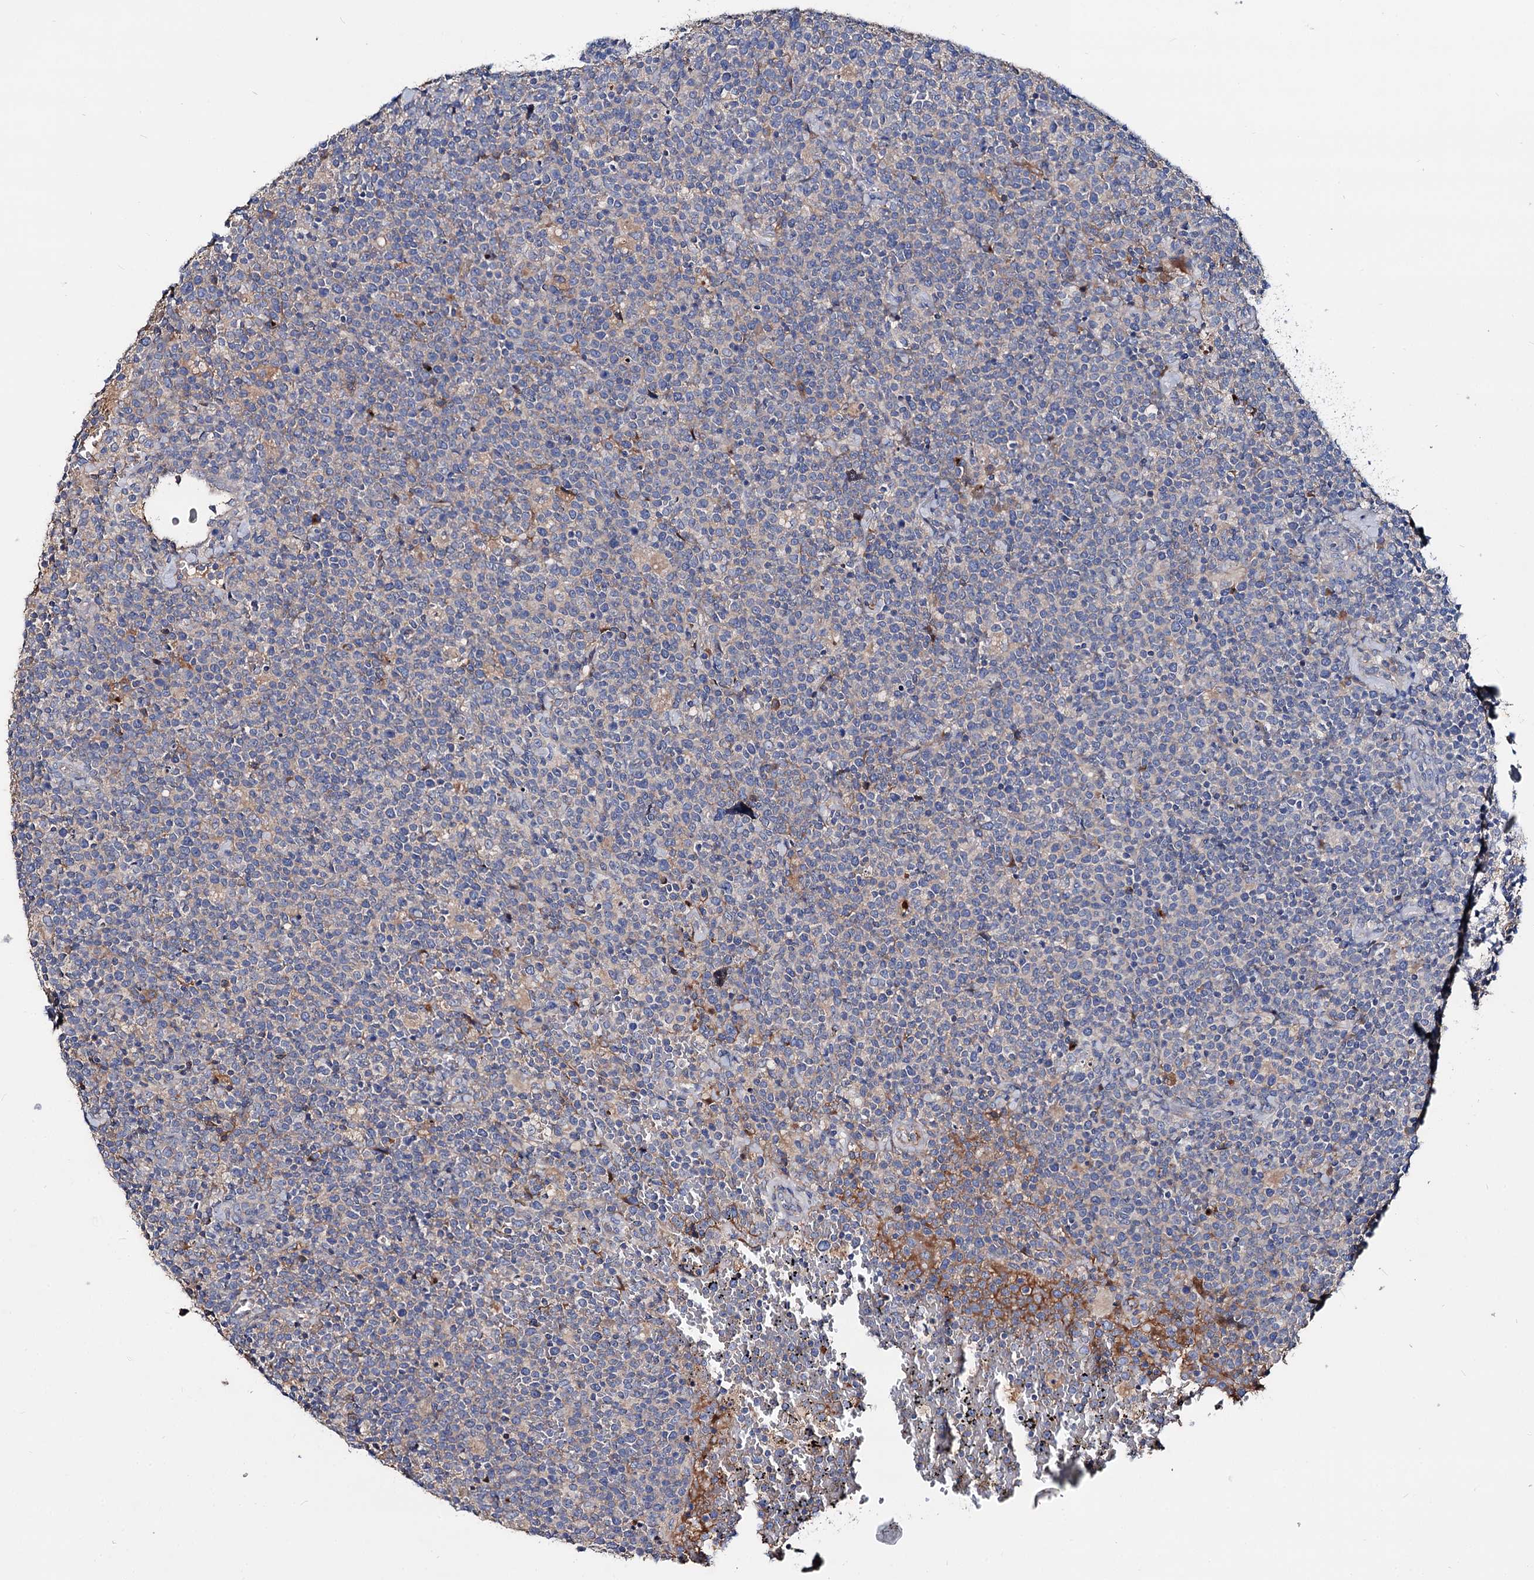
{"staining": {"intensity": "negative", "quantity": "none", "location": "none"}, "tissue": "lymphoma", "cell_type": "Tumor cells", "image_type": "cancer", "snomed": [{"axis": "morphology", "description": "Malignant lymphoma, non-Hodgkin's type, High grade"}, {"axis": "topography", "description": "Lymph node"}], "caption": "High-grade malignant lymphoma, non-Hodgkin's type stained for a protein using immunohistochemistry exhibits no staining tumor cells.", "gene": "ACY3", "patient": {"sex": "male", "age": 61}}